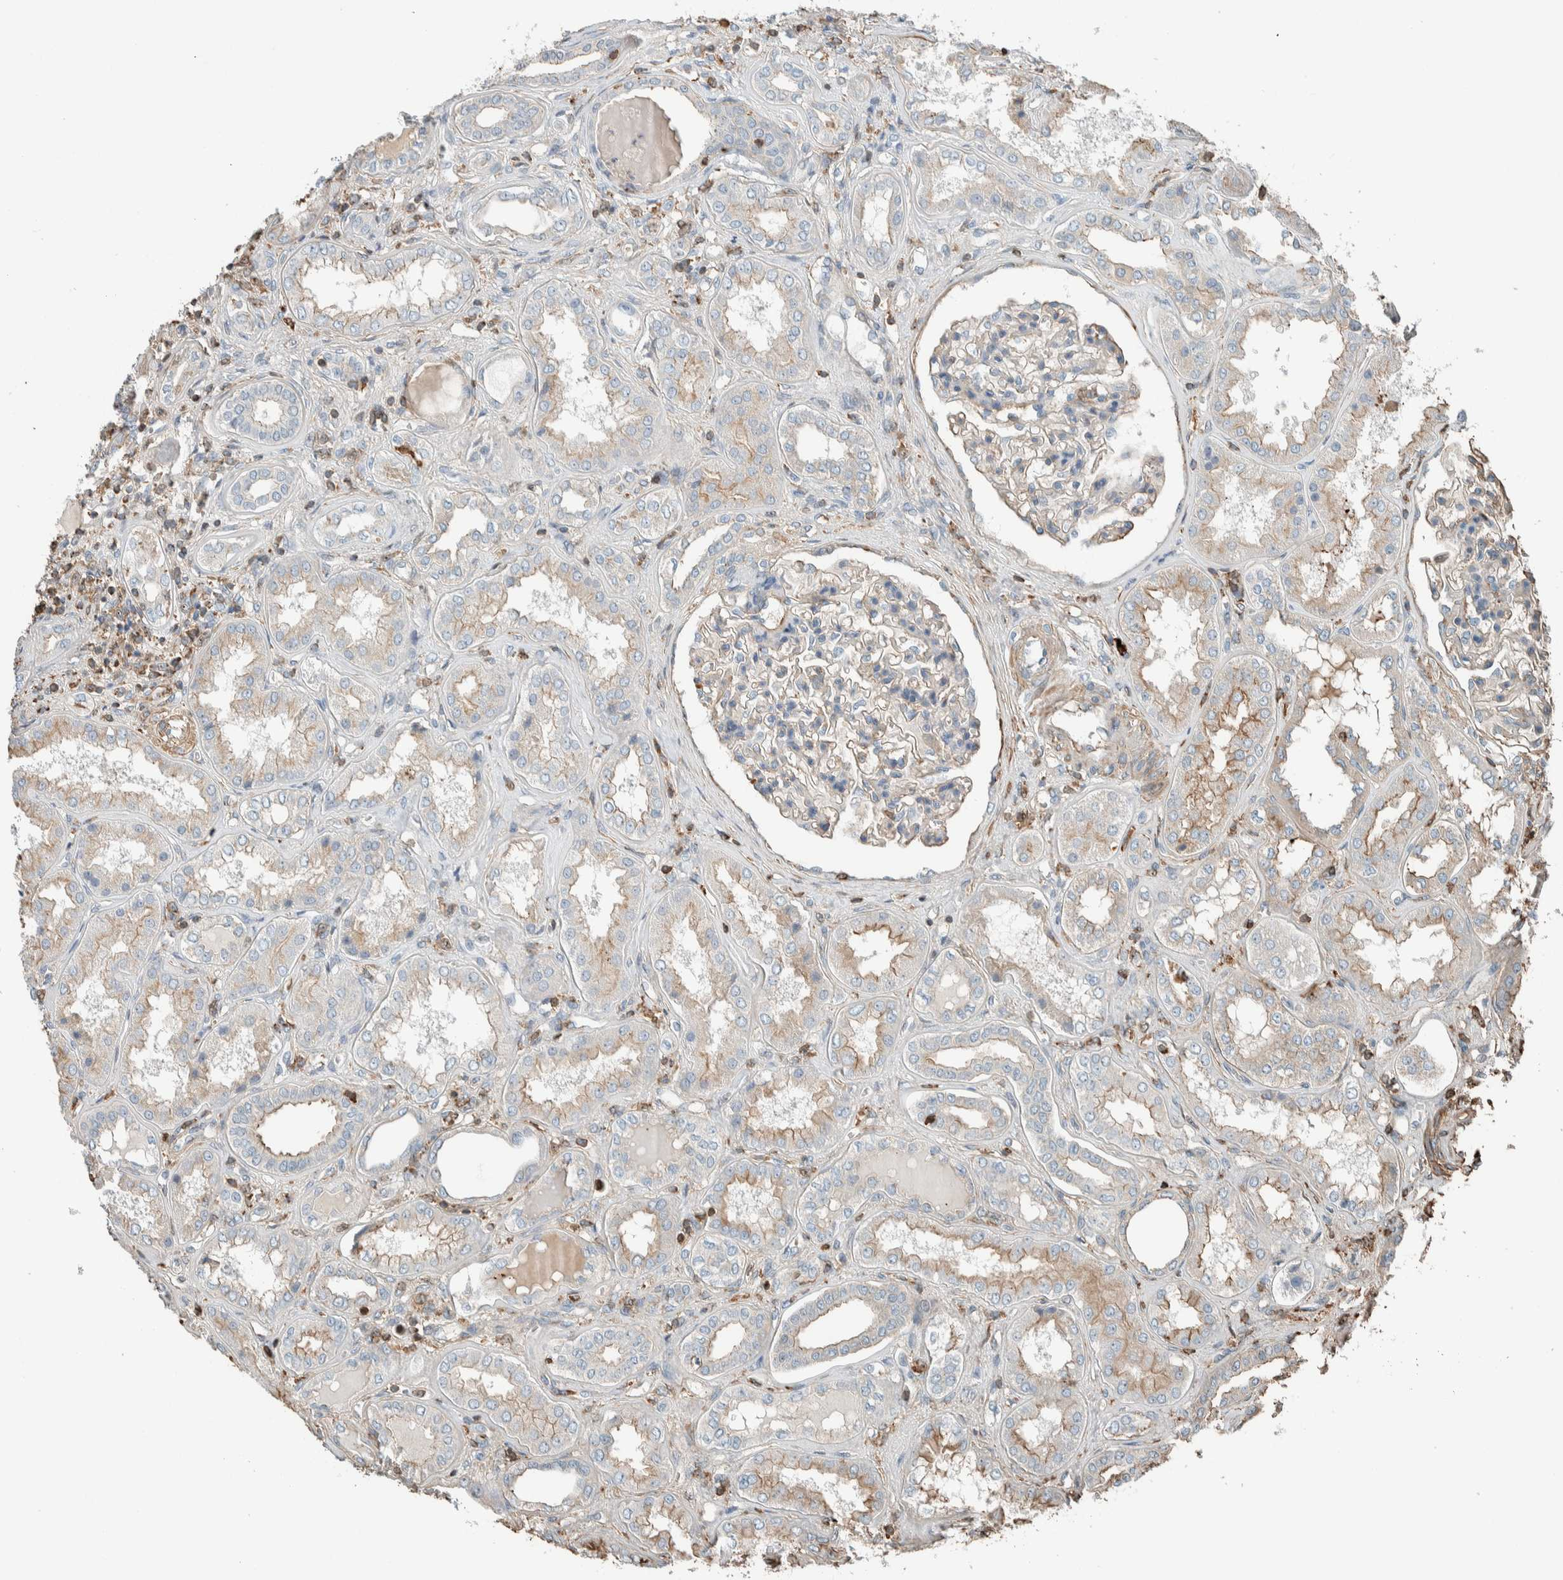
{"staining": {"intensity": "weak", "quantity": "<25%", "location": "cytoplasmic/membranous"}, "tissue": "kidney", "cell_type": "Cells in glomeruli", "image_type": "normal", "snomed": [{"axis": "morphology", "description": "Normal tissue, NOS"}, {"axis": "topography", "description": "Kidney"}], "caption": "Immunohistochemistry (IHC) micrograph of normal kidney stained for a protein (brown), which demonstrates no positivity in cells in glomeruli.", "gene": "CTBP2", "patient": {"sex": "female", "age": 56}}